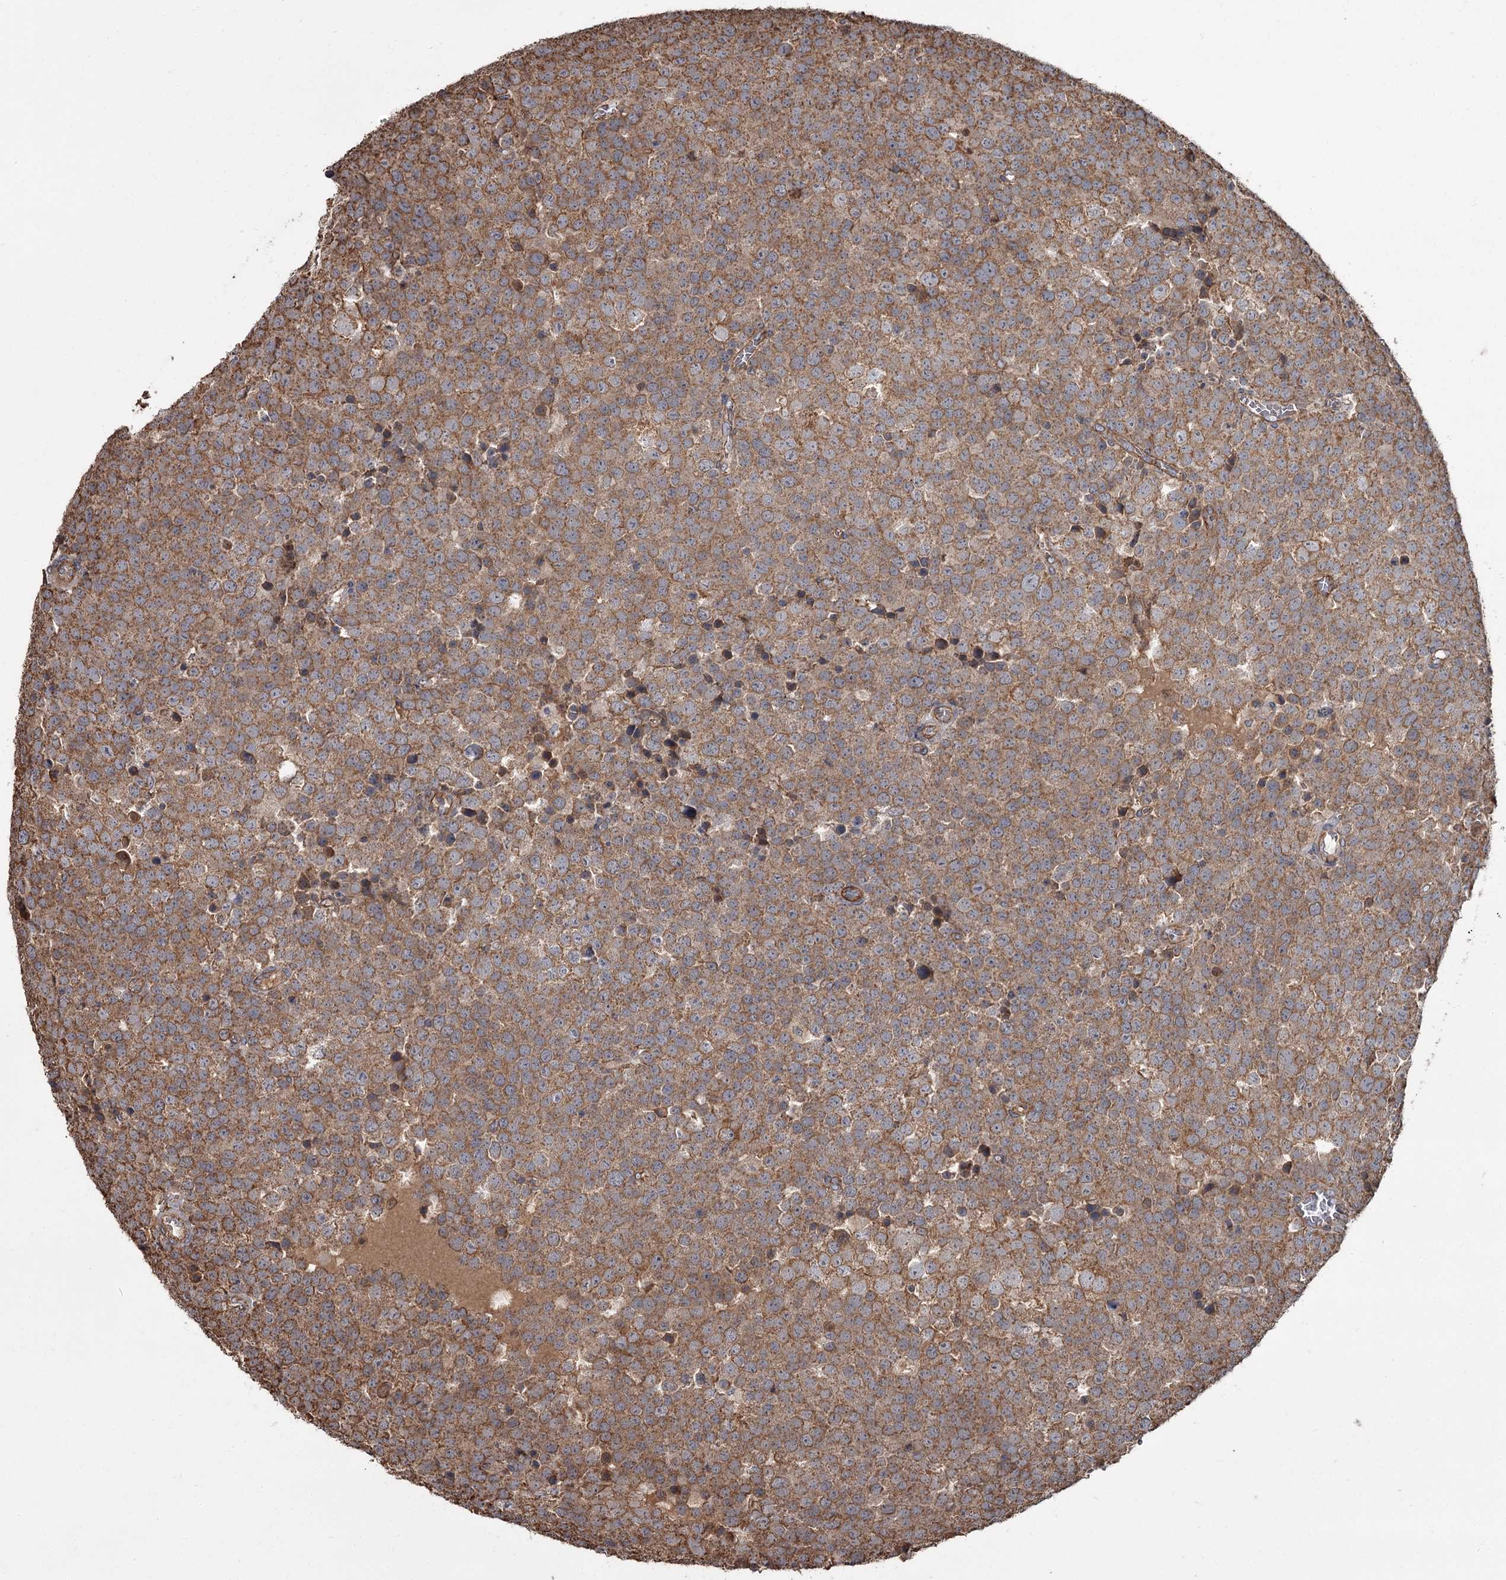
{"staining": {"intensity": "moderate", "quantity": ">75%", "location": "cytoplasmic/membranous"}, "tissue": "testis cancer", "cell_type": "Tumor cells", "image_type": "cancer", "snomed": [{"axis": "morphology", "description": "Seminoma, NOS"}, {"axis": "topography", "description": "Testis"}], "caption": "High-power microscopy captured an IHC photomicrograph of seminoma (testis), revealing moderate cytoplasmic/membranous positivity in approximately >75% of tumor cells.", "gene": "THAP9", "patient": {"sex": "male", "age": 71}}